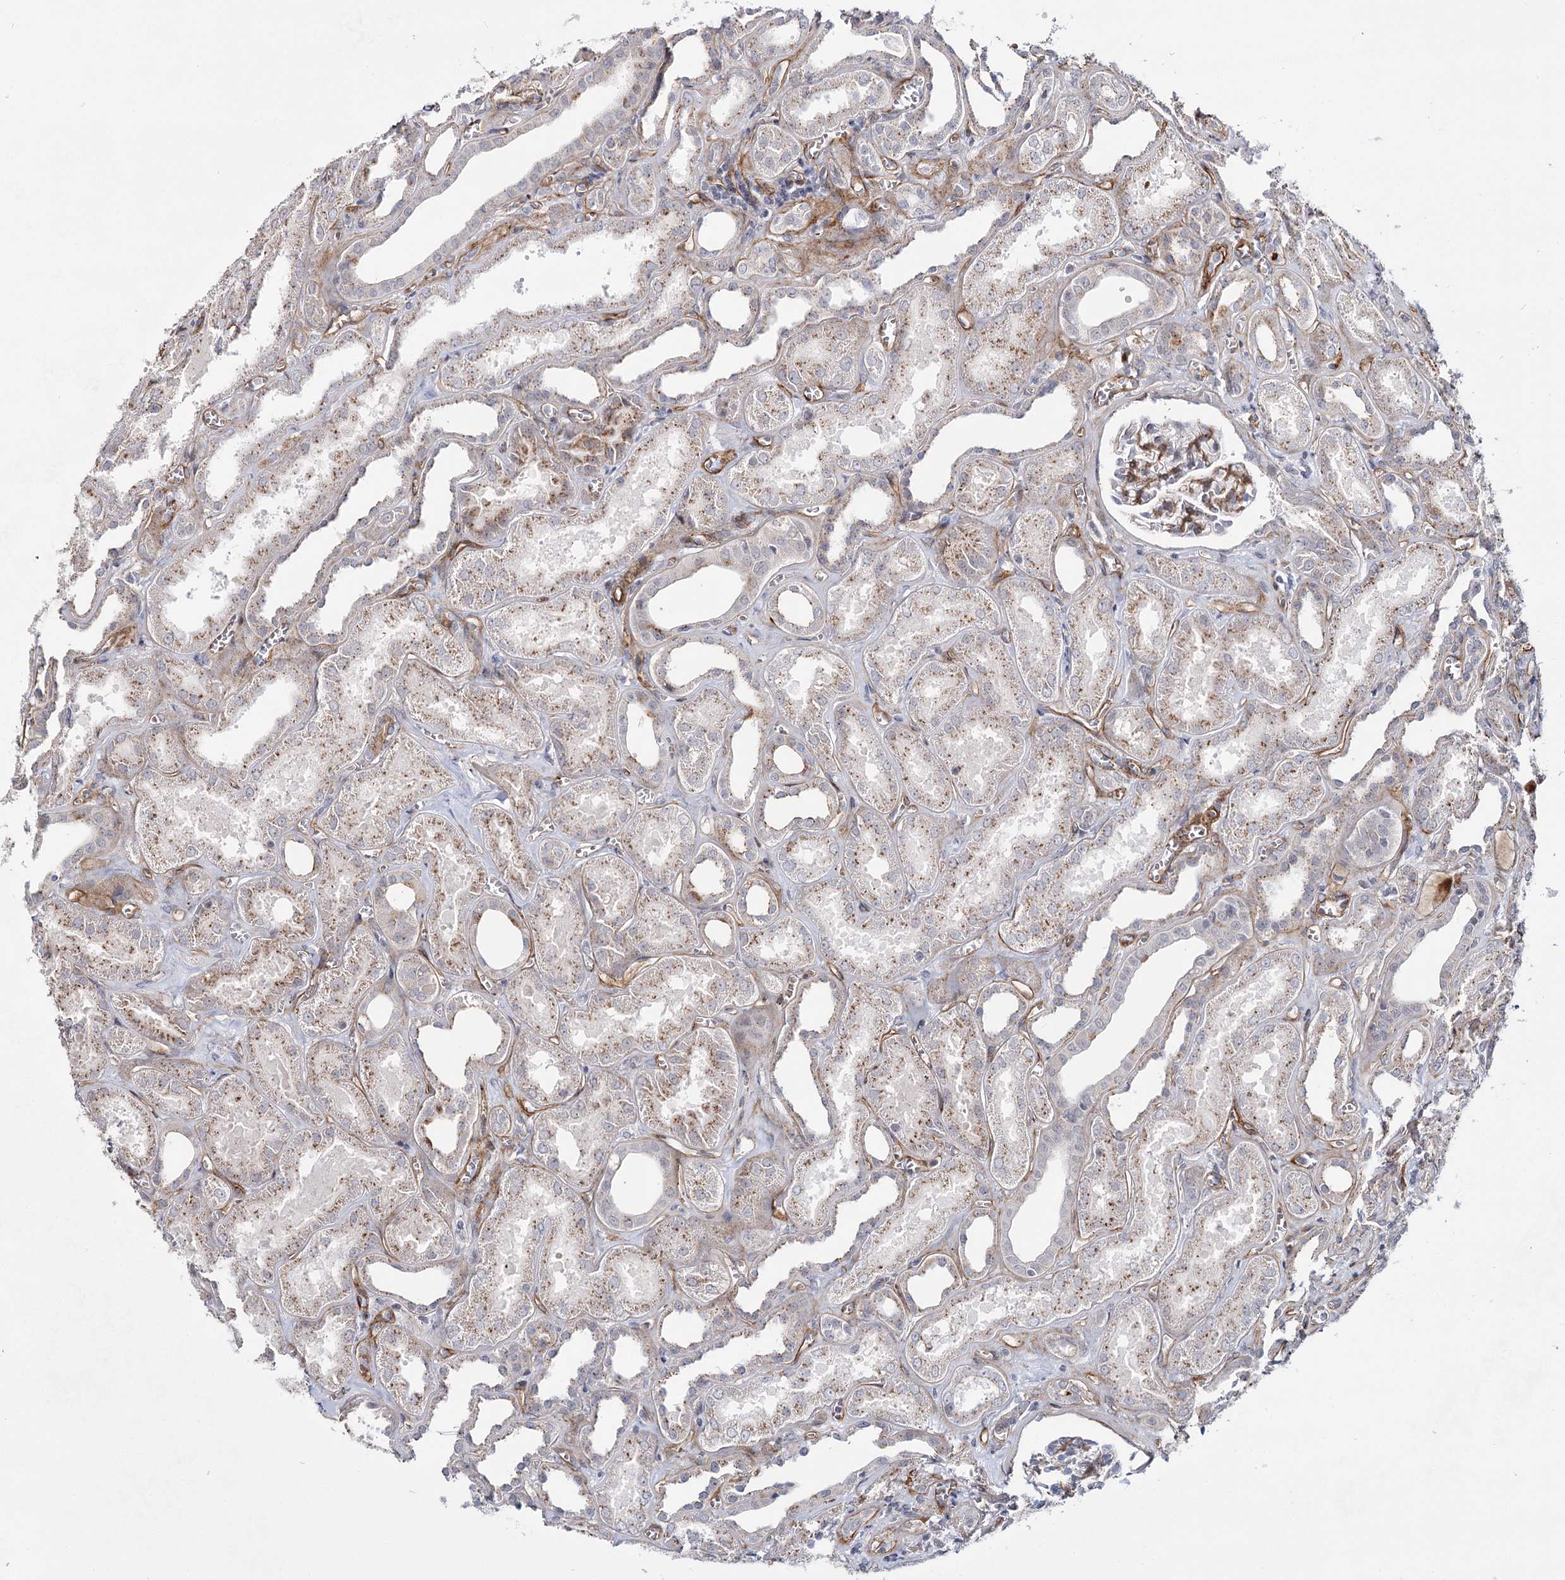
{"staining": {"intensity": "moderate", "quantity": "25%-75%", "location": "cytoplasmic/membranous"}, "tissue": "kidney", "cell_type": "Cells in glomeruli", "image_type": "normal", "snomed": [{"axis": "morphology", "description": "Normal tissue, NOS"}, {"axis": "morphology", "description": "Adenocarcinoma, NOS"}, {"axis": "topography", "description": "Kidney"}], "caption": "Immunohistochemistry (IHC) of unremarkable kidney exhibits medium levels of moderate cytoplasmic/membranous positivity in about 25%-75% of cells in glomeruli. (DAB (3,3'-diaminobenzidine) IHC, brown staining for protein, blue staining for nuclei).", "gene": "ATL2", "patient": {"sex": "female", "age": 68}}